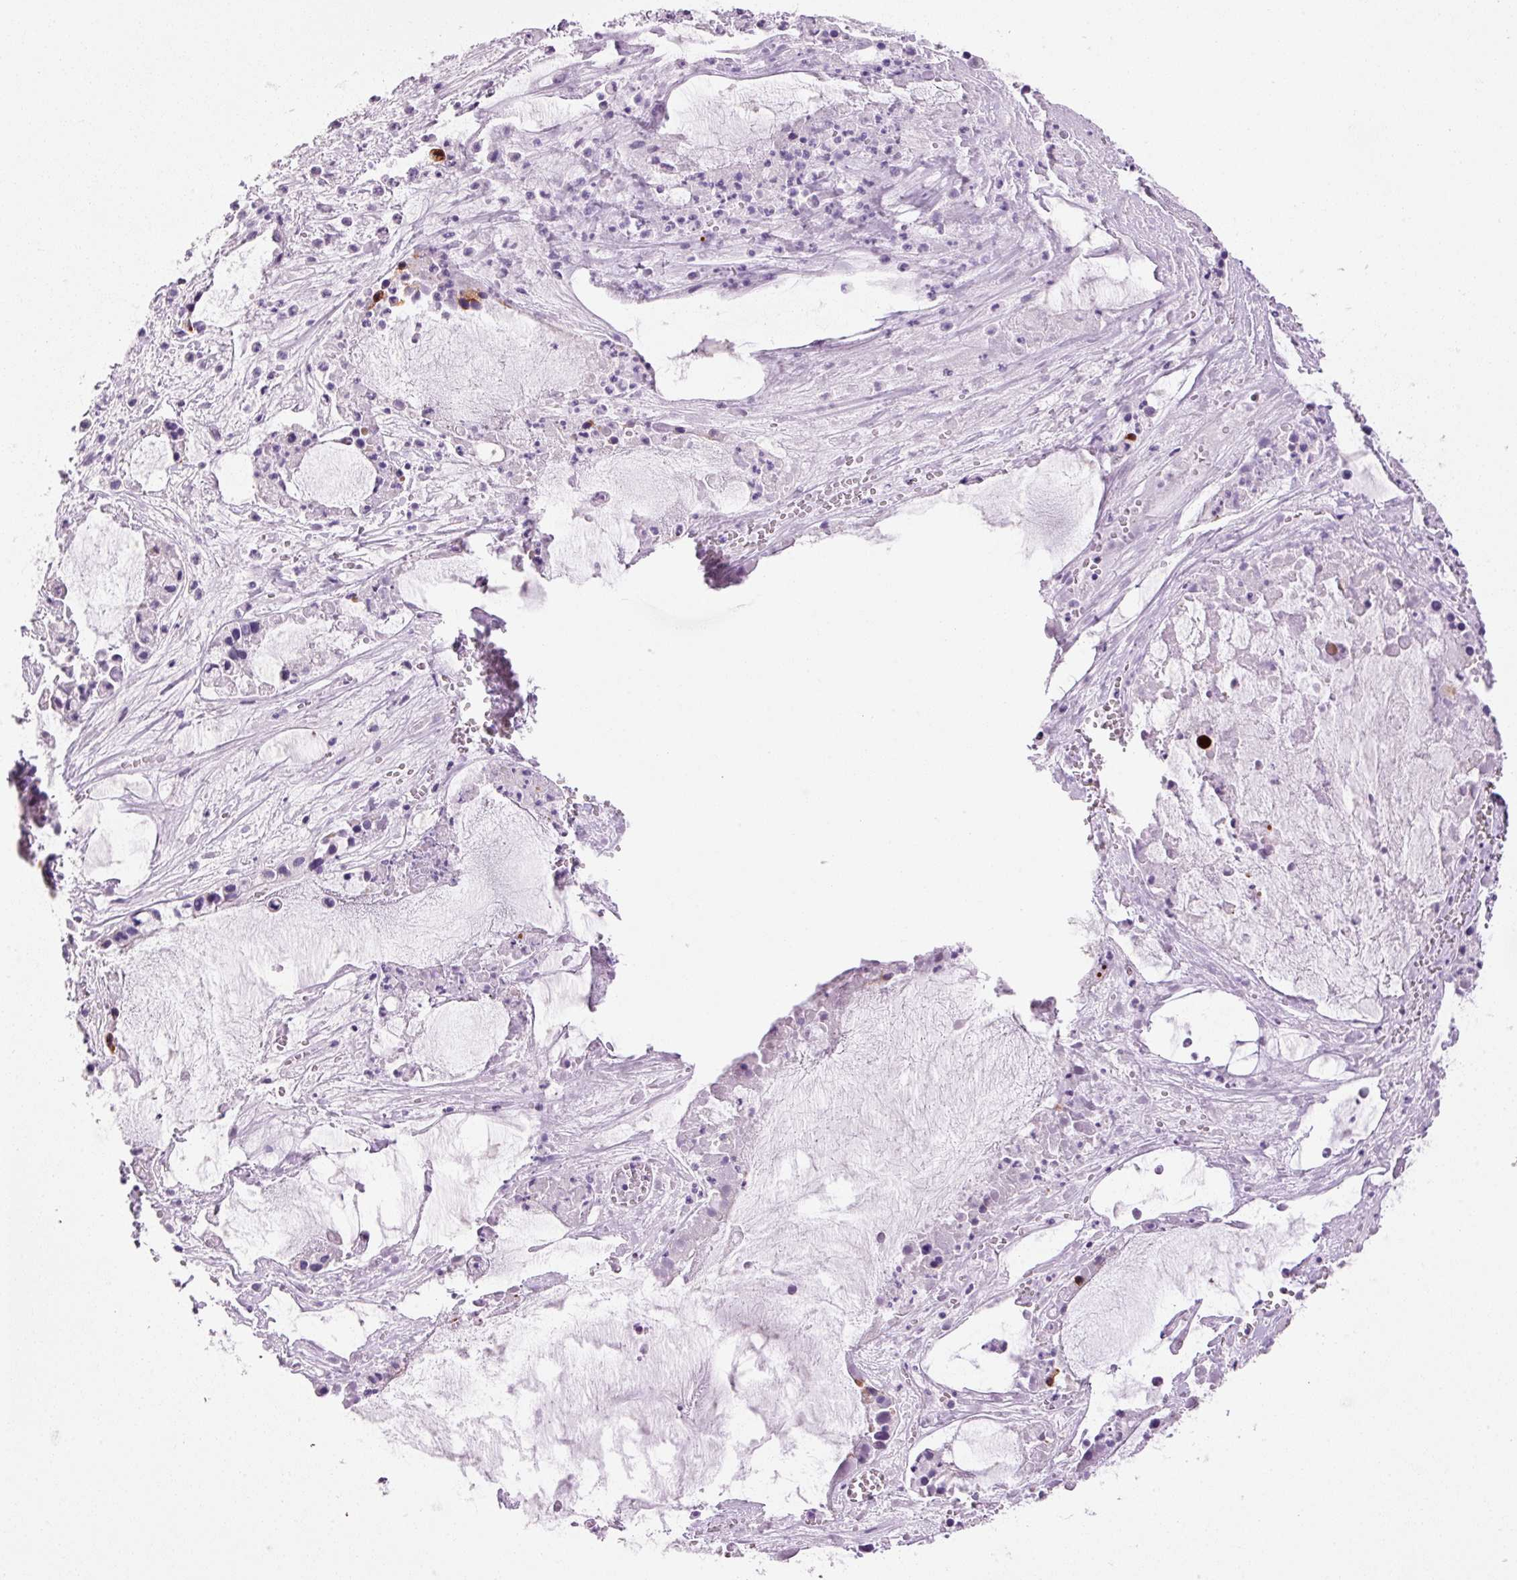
{"staining": {"intensity": "weak", "quantity": "<25%", "location": "nuclear"}, "tissue": "ovarian cancer", "cell_type": "Tumor cells", "image_type": "cancer", "snomed": [{"axis": "morphology", "description": "Cystadenocarcinoma, mucinous, NOS"}, {"axis": "topography", "description": "Ovary"}], "caption": "Immunohistochemical staining of human mucinous cystadenocarcinoma (ovarian) reveals no significant staining in tumor cells.", "gene": "ANKRD20A1", "patient": {"sex": "female", "age": 63}}